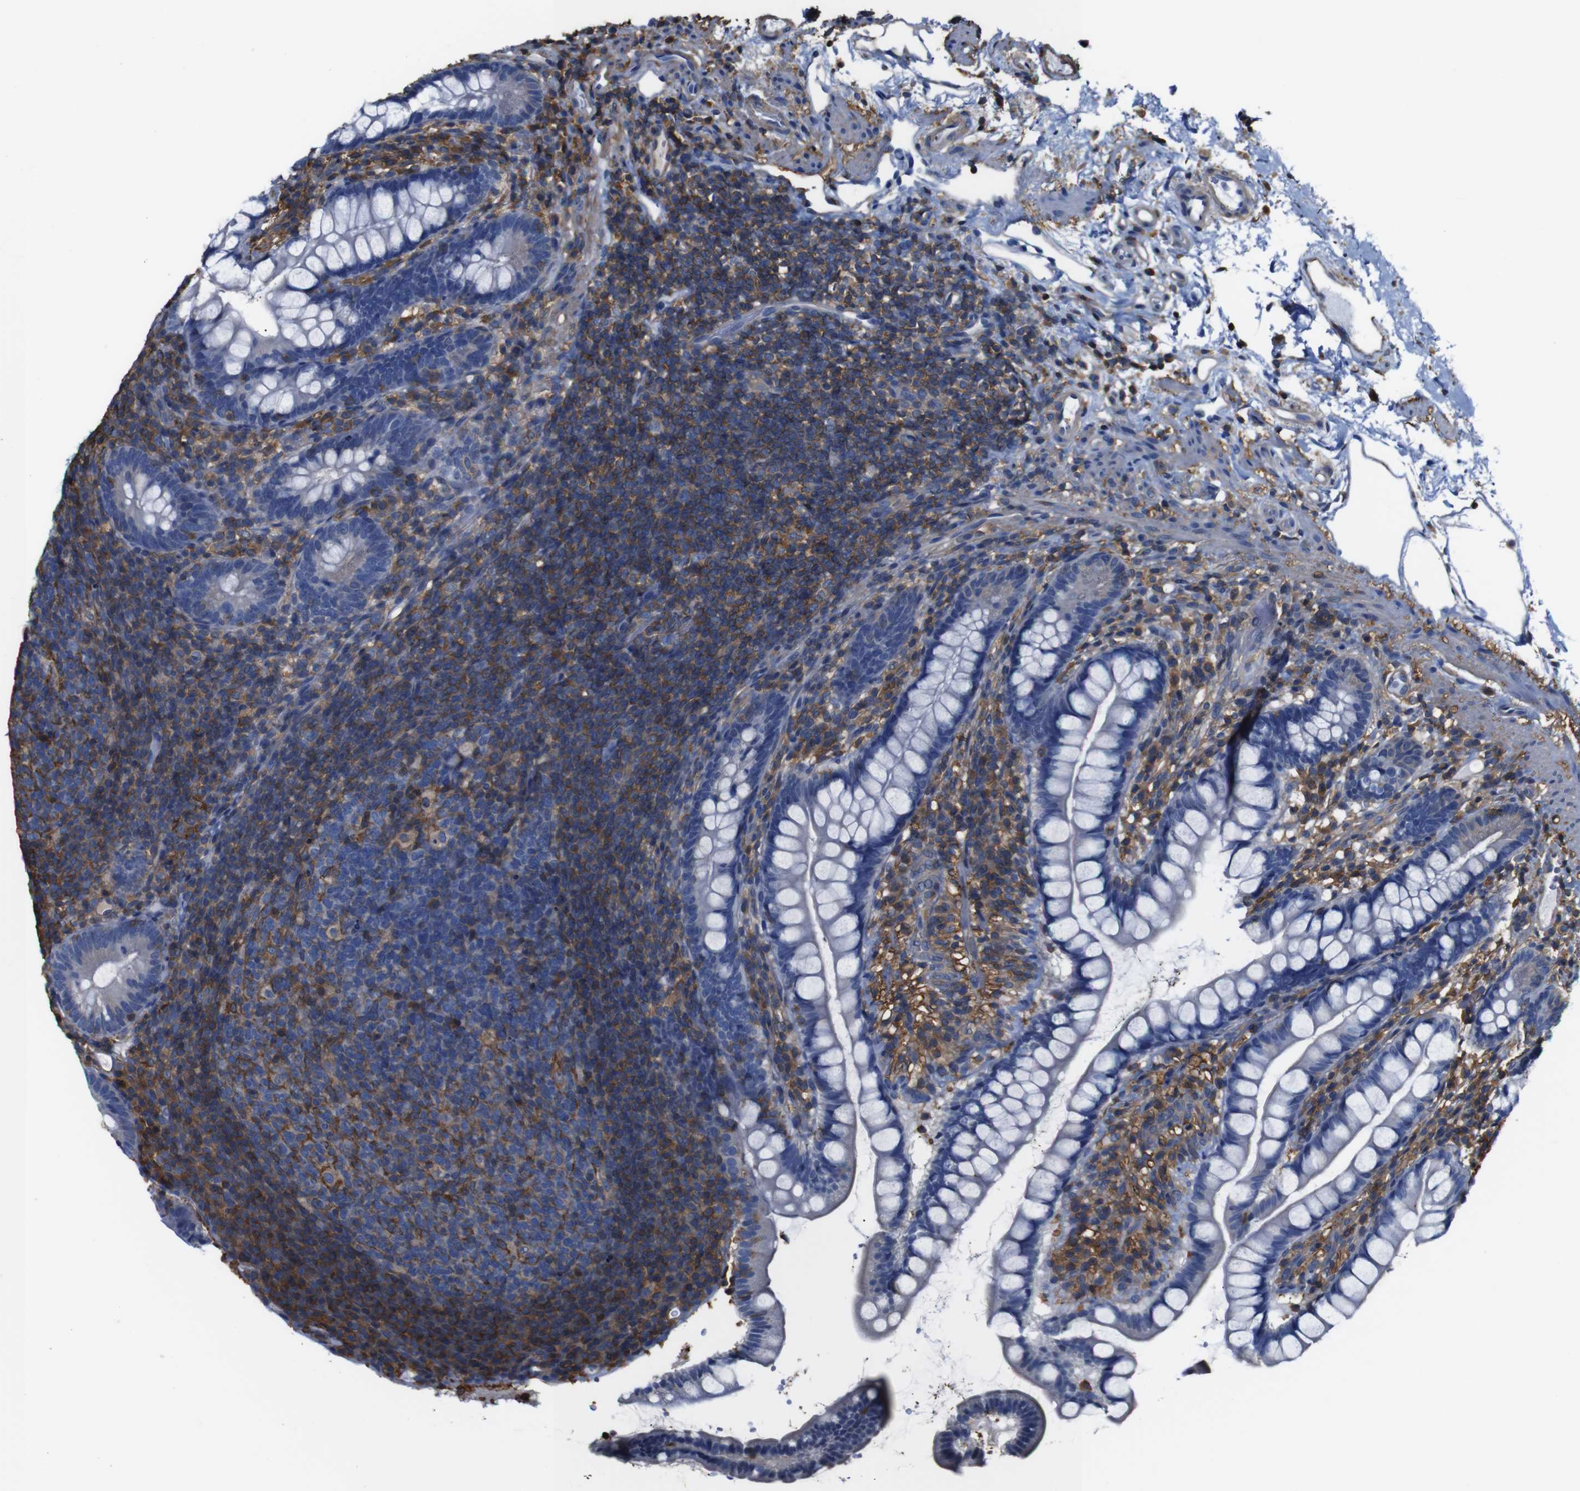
{"staining": {"intensity": "negative", "quantity": "none", "location": "none"}, "tissue": "small intestine", "cell_type": "Glandular cells", "image_type": "normal", "snomed": [{"axis": "morphology", "description": "Normal tissue, NOS"}, {"axis": "topography", "description": "Small intestine"}], "caption": "The micrograph demonstrates no staining of glandular cells in normal small intestine.", "gene": "PI4KA", "patient": {"sex": "female", "age": 84}}